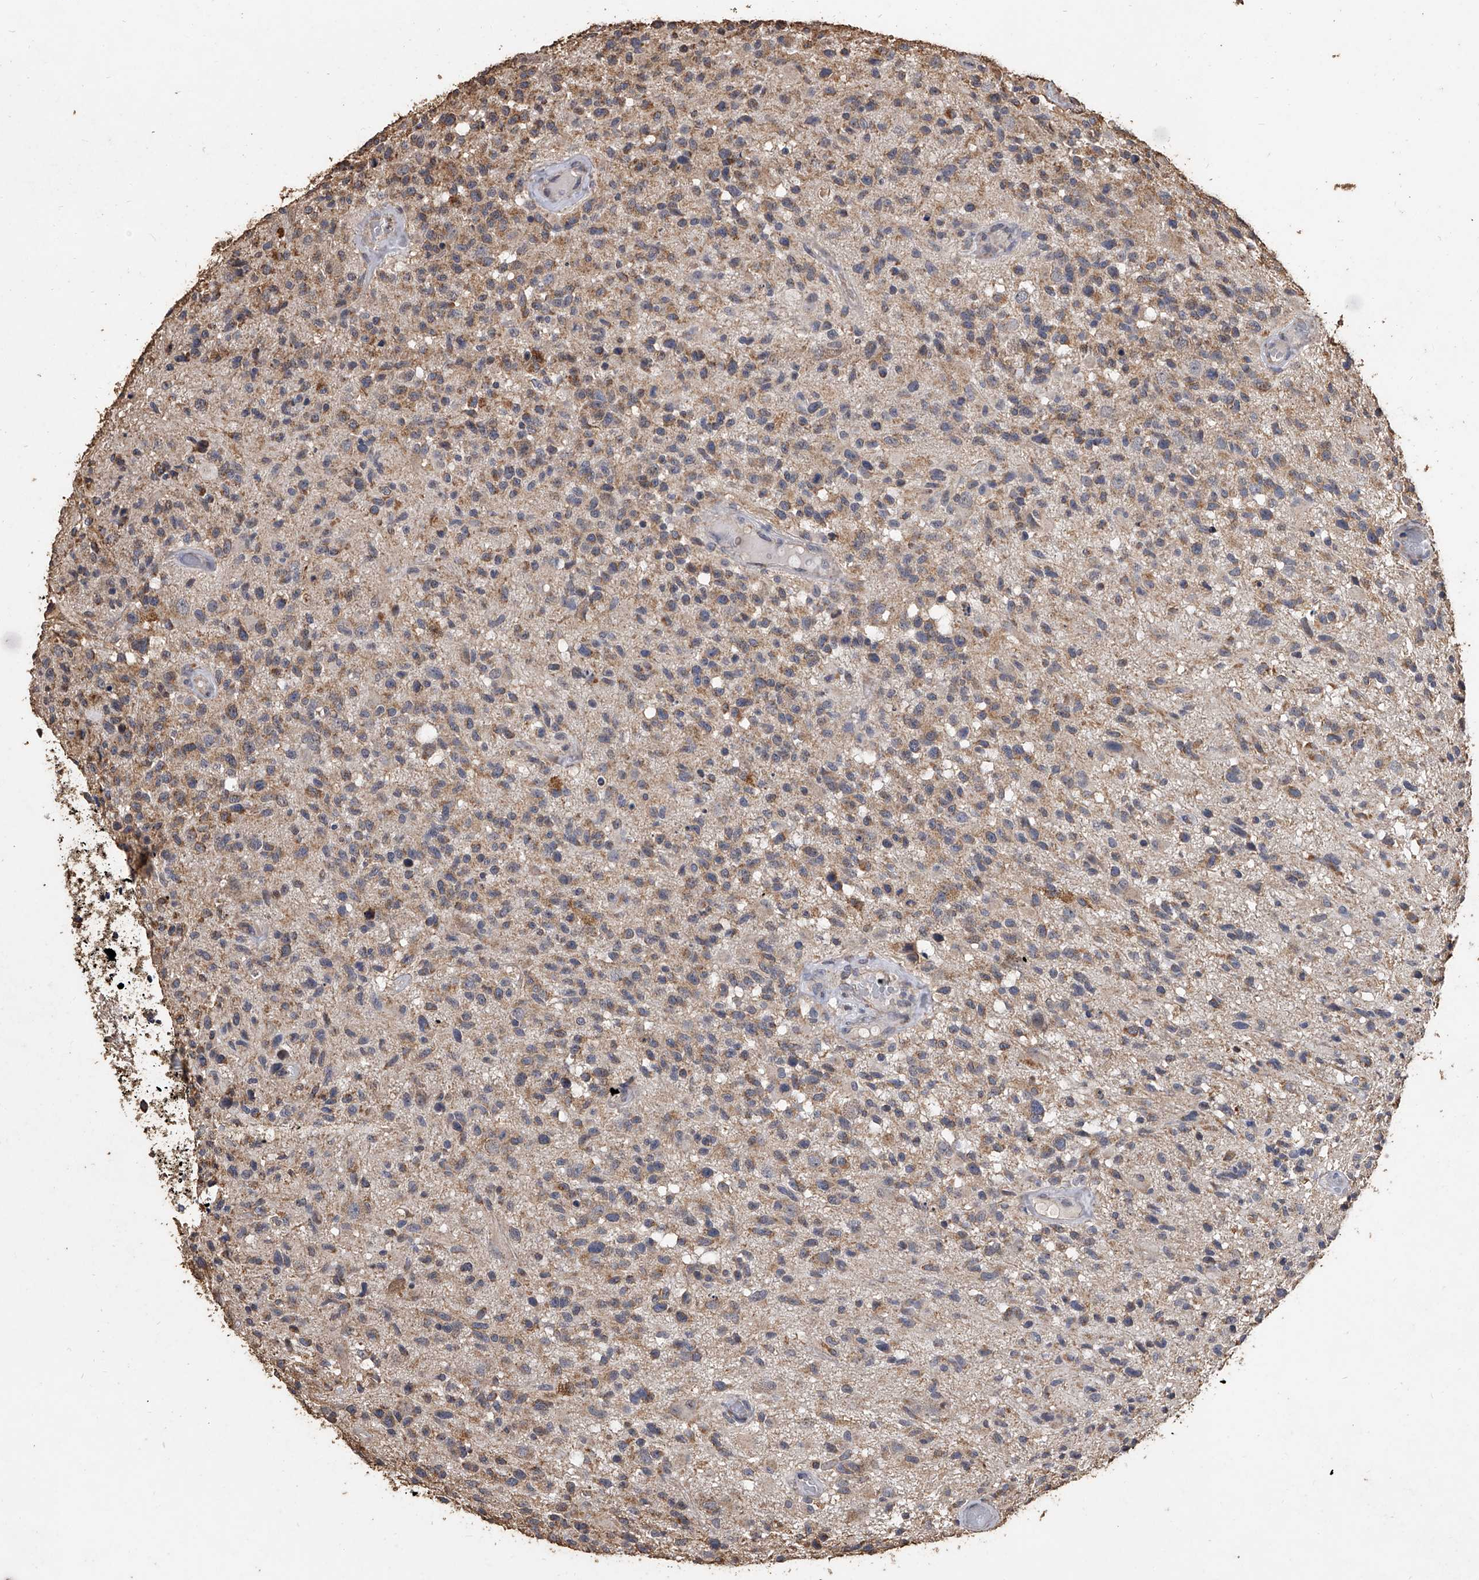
{"staining": {"intensity": "moderate", "quantity": ">75%", "location": "cytoplasmic/membranous"}, "tissue": "glioma", "cell_type": "Tumor cells", "image_type": "cancer", "snomed": [{"axis": "morphology", "description": "Glioma, malignant, High grade"}, {"axis": "morphology", "description": "Glioblastoma, NOS"}, {"axis": "topography", "description": "Brain"}], "caption": "A brown stain highlights moderate cytoplasmic/membranous expression of a protein in glioma tumor cells.", "gene": "MRPL28", "patient": {"sex": "male", "age": 60}}